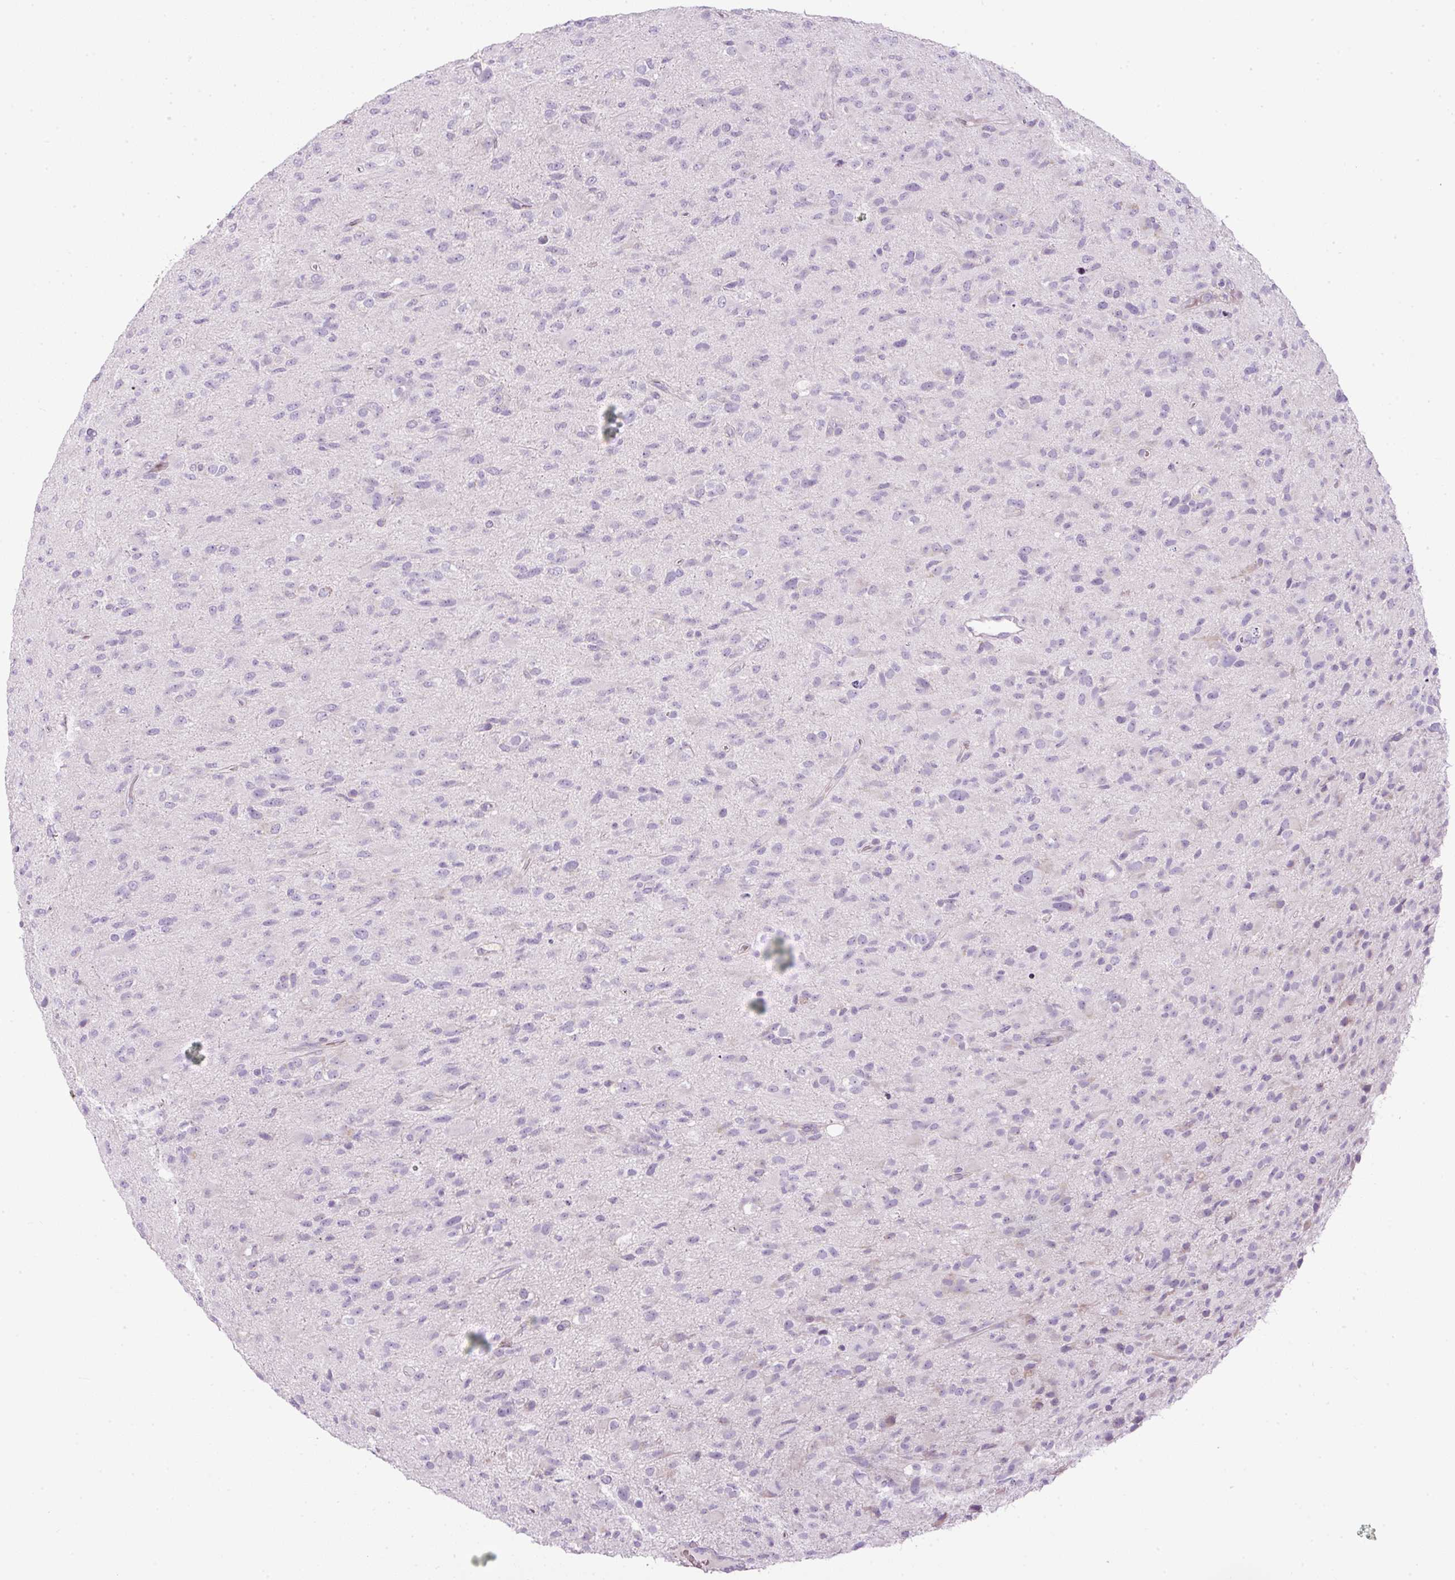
{"staining": {"intensity": "negative", "quantity": "none", "location": "none"}, "tissue": "glioma", "cell_type": "Tumor cells", "image_type": "cancer", "snomed": [{"axis": "morphology", "description": "Glioma, malignant, Low grade"}, {"axis": "topography", "description": "Brain"}], "caption": "Immunohistochemistry photomicrograph of neoplastic tissue: human malignant glioma (low-grade) stained with DAB reveals no significant protein expression in tumor cells.", "gene": "FGFBP3", "patient": {"sex": "male", "age": 65}}